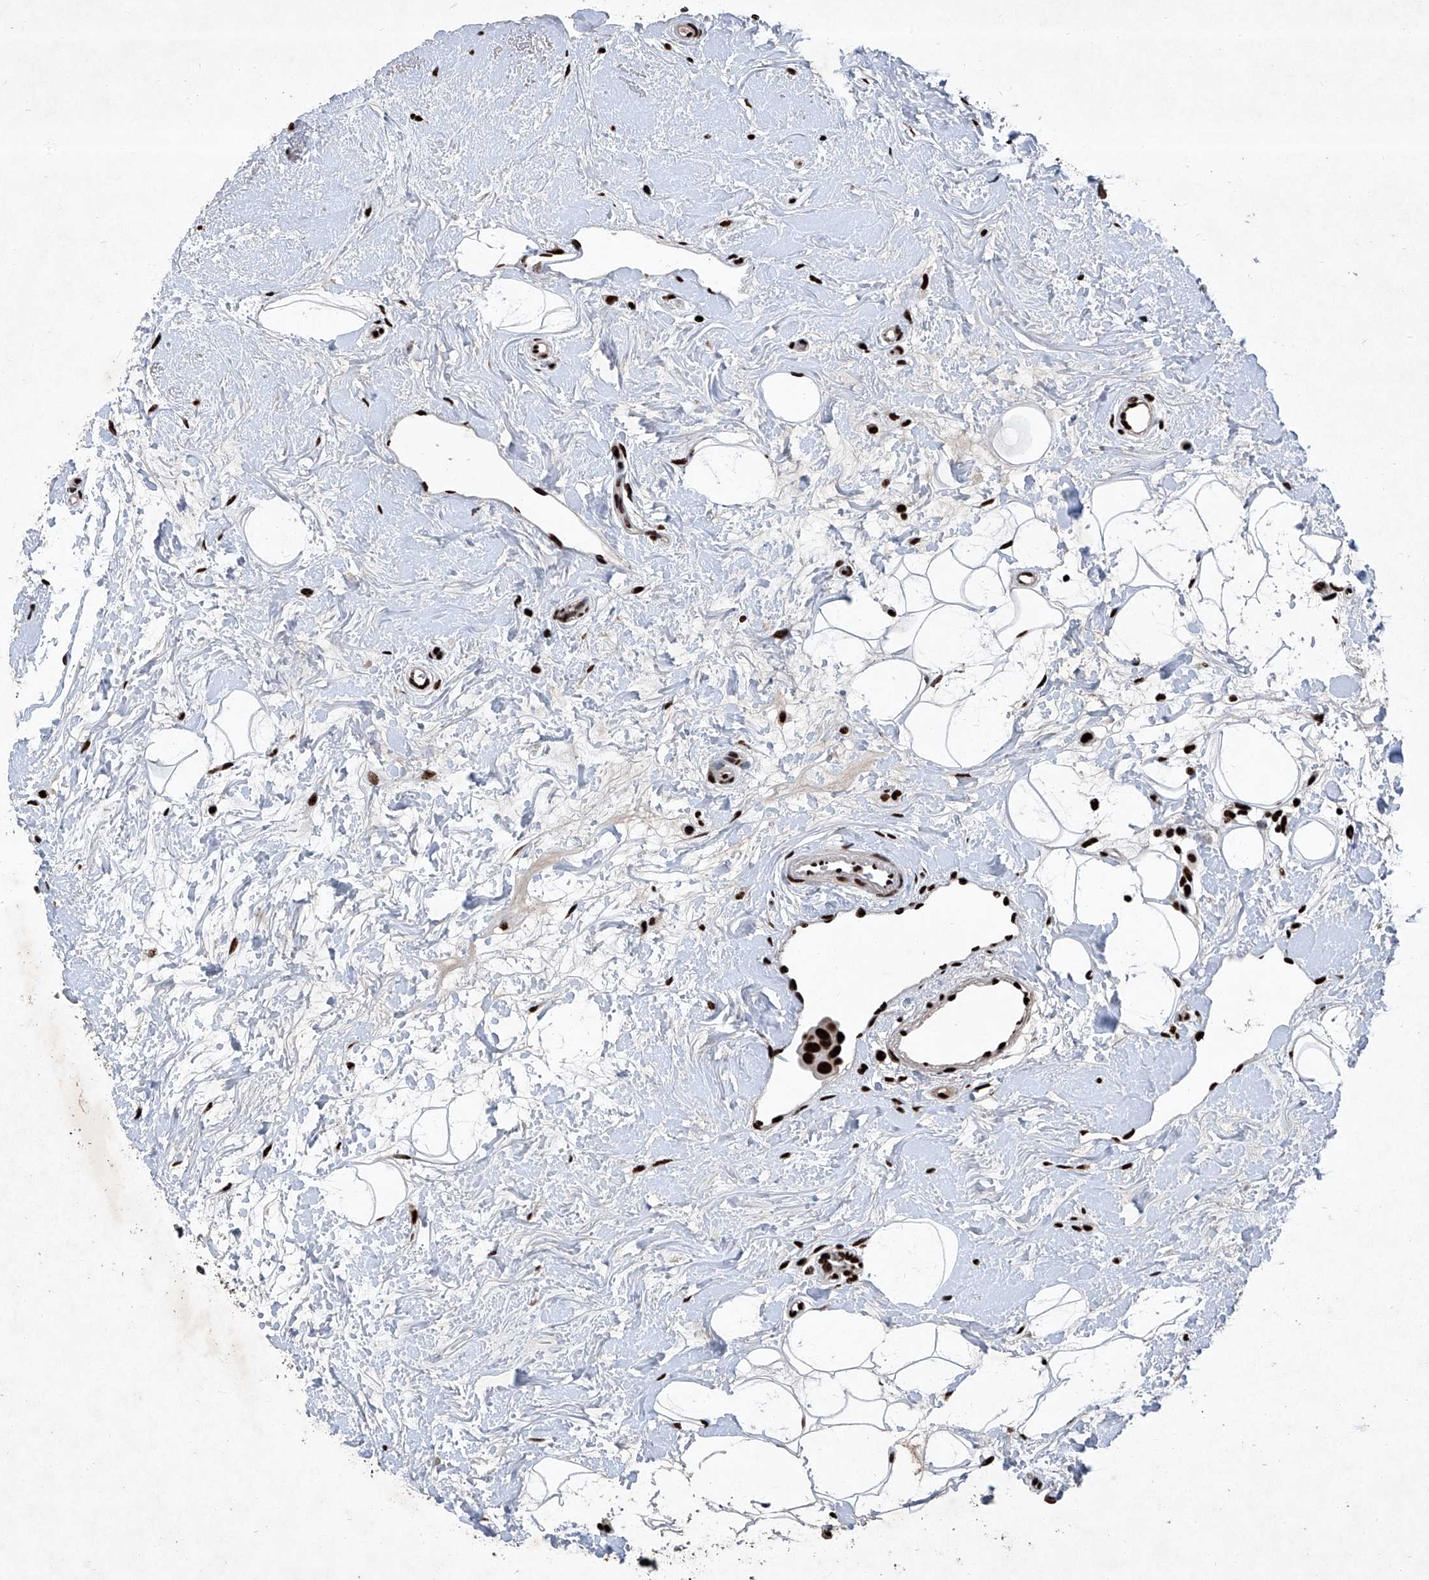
{"staining": {"intensity": "strong", "quantity": ">75%", "location": "nuclear"}, "tissue": "breast cancer", "cell_type": "Tumor cells", "image_type": "cancer", "snomed": [{"axis": "morphology", "description": "Normal tissue, NOS"}, {"axis": "morphology", "description": "Duct carcinoma"}, {"axis": "topography", "description": "Breast"}], "caption": "About >75% of tumor cells in intraductal carcinoma (breast) exhibit strong nuclear protein expression as visualized by brown immunohistochemical staining.", "gene": "DDX39B", "patient": {"sex": "female", "age": 39}}